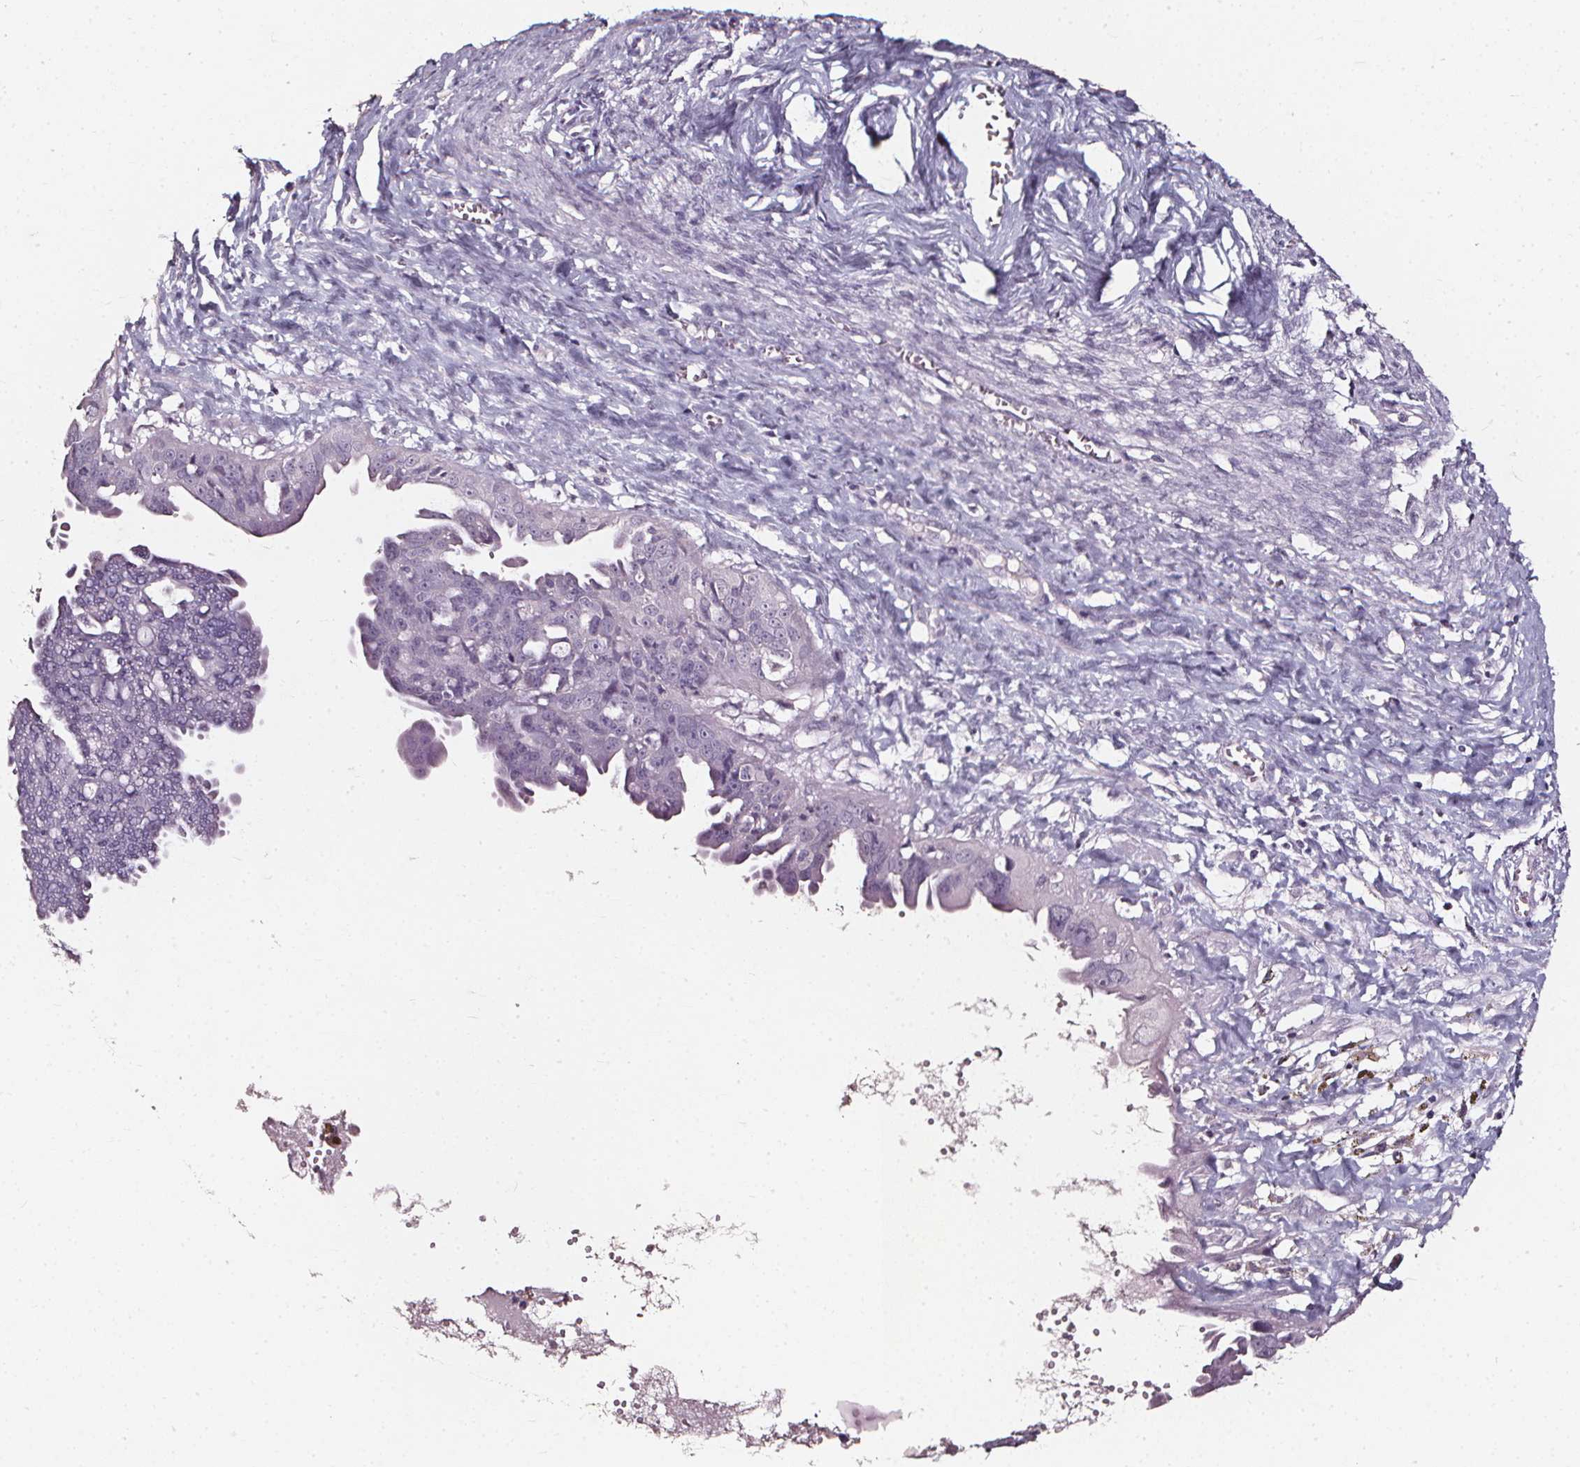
{"staining": {"intensity": "negative", "quantity": "none", "location": "none"}, "tissue": "ovarian cancer", "cell_type": "Tumor cells", "image_type": "cancer", "snomed": [{"axis": "morphology", "description": "Carcinoma, endometroid"}, {"axis": "topography", "description": "Ovary"}], "caption": "High power microscopy image of an immunohistochemistry histopathology image of ovarian cancer (endometroid carcinoma), revealing no significant expression in tumor cells.", "gene": "DEFA5", "patient": {"sex": "female", "age": 70}}